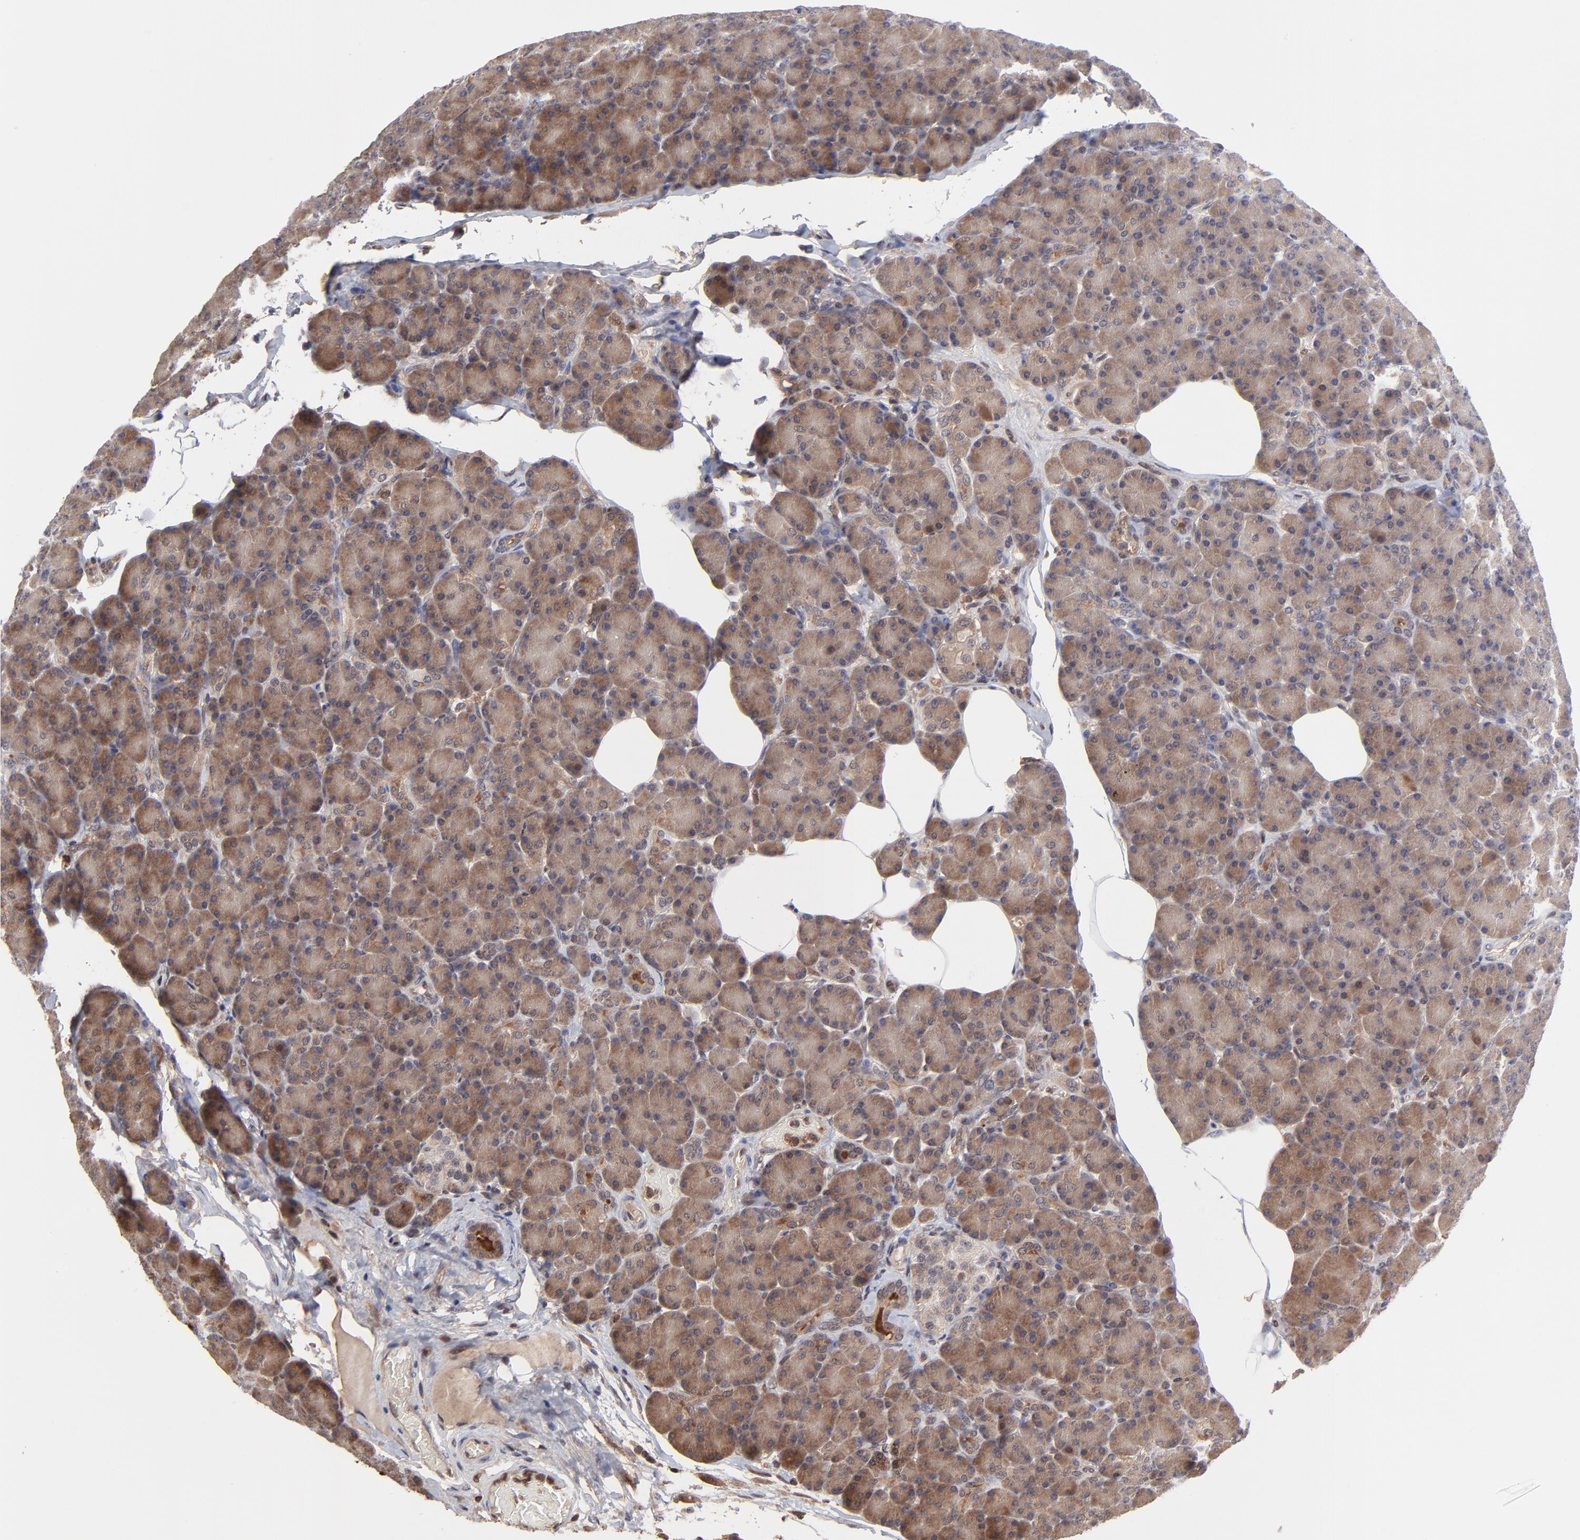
{"staining": {"intensity": "moderate", "quantity": ">75%", "location": "cytoplasmic/membranous"}, "tissue": "pancreas", "cell_type": "Exocrine glandular cells", "image_type": "normal", "snomed": [{"axis": "morphology", "description": "Normal tissue, NOS"}, {"axis": "topography", "description": "Pancreas"}], "caption": "Moderate cytoplasmic/membranous expression for a protein is seen in approximately >75% of exocrine glandular cells of benign pancreas using immunohistochemistry.", "gene": "UBE2L6", "patient": {"sex": "female", "age": 43}}